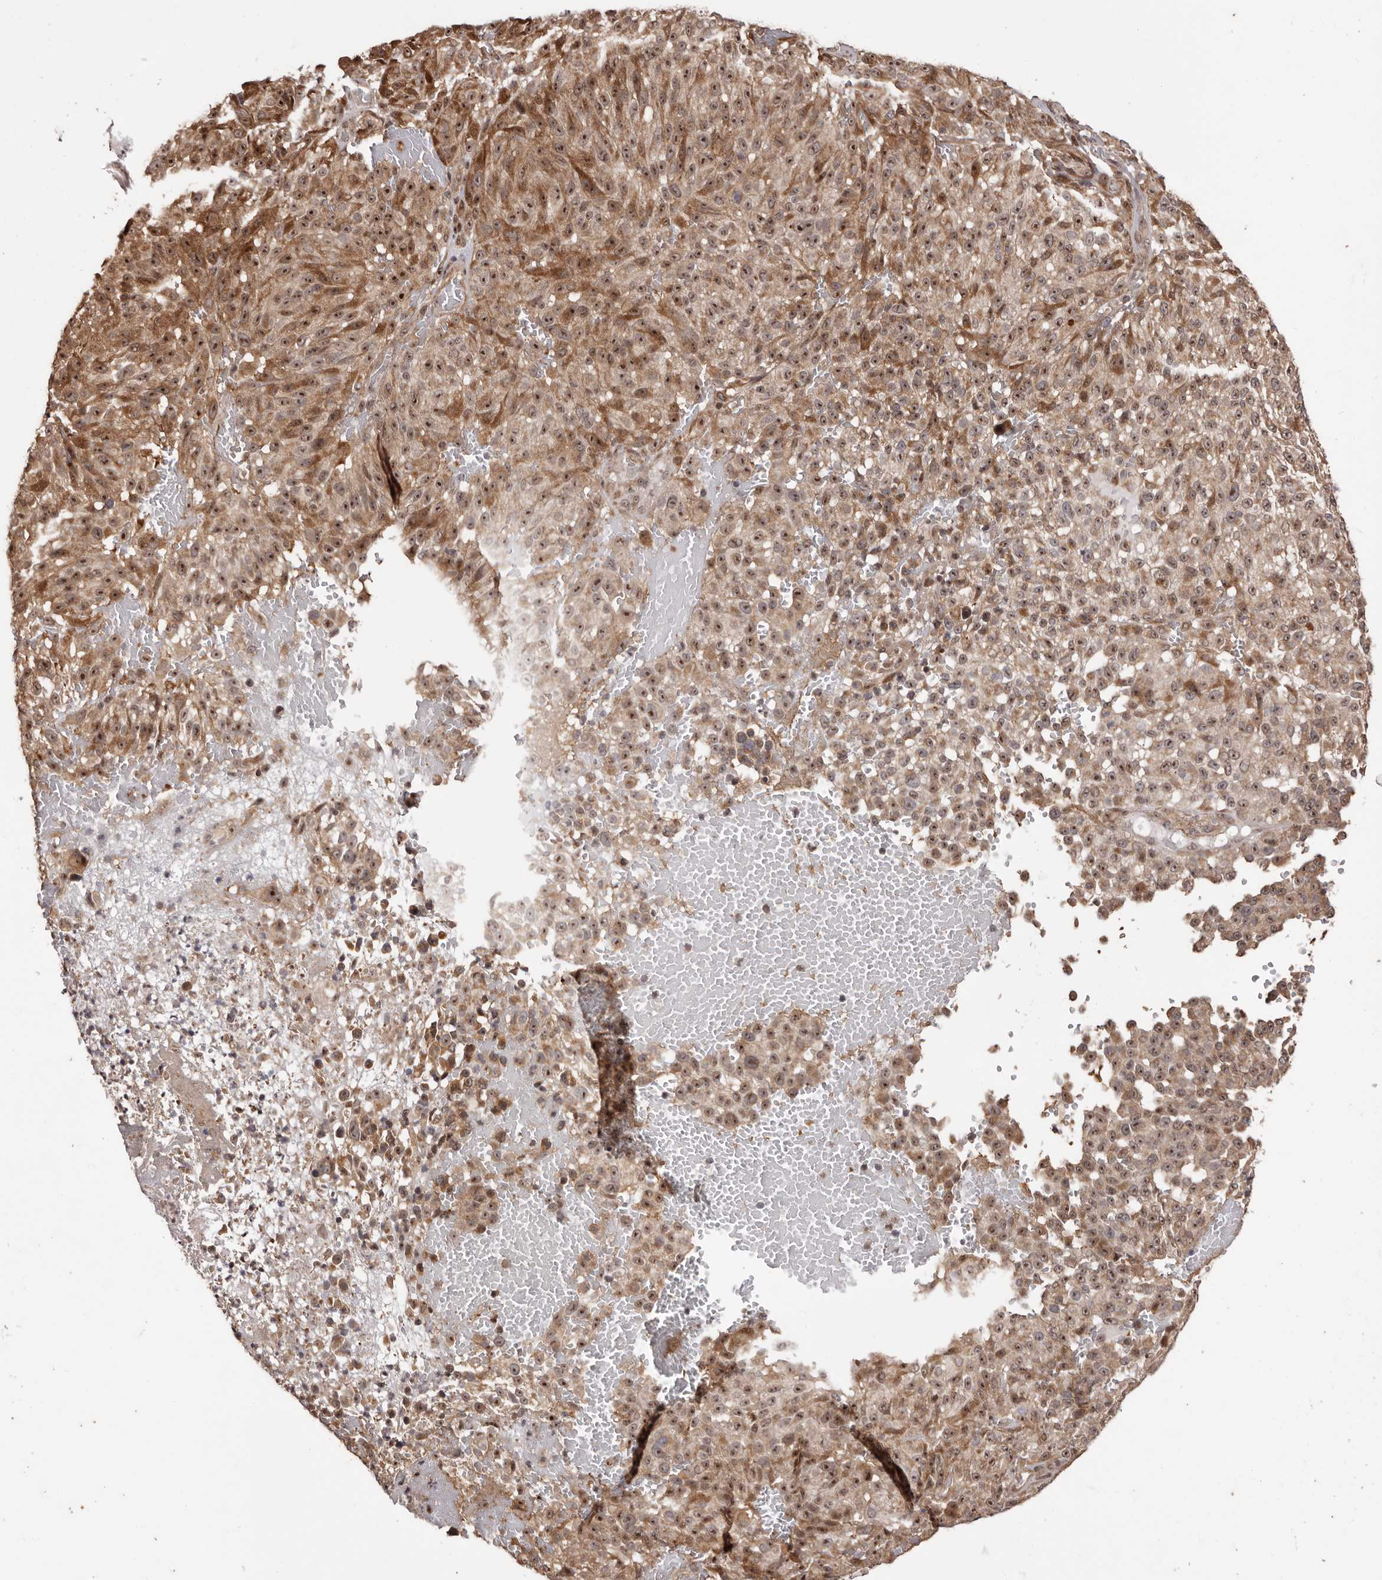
{"staining": {"intensity": "moderate", "quantity": ">75%", "location": "cytoplasmic/membranous,nuclear"}, "tissue": "melanoma", "cell_type": "Tumor cells", "image_type": "cancer", "snomed": [{"axis": "morphology", "description": "Malignant melanoma, NOS"}, {"axis": "topography", "description": "Skin"}], "caption": "Melanoma stained for a protein (brown) reveals moderate cytoplasmic/membranous and nuclear positive staining in about >75% of tumor cells.", "gene": "ZCCHC7", "patient": {"sex": "male", "age": 83}}